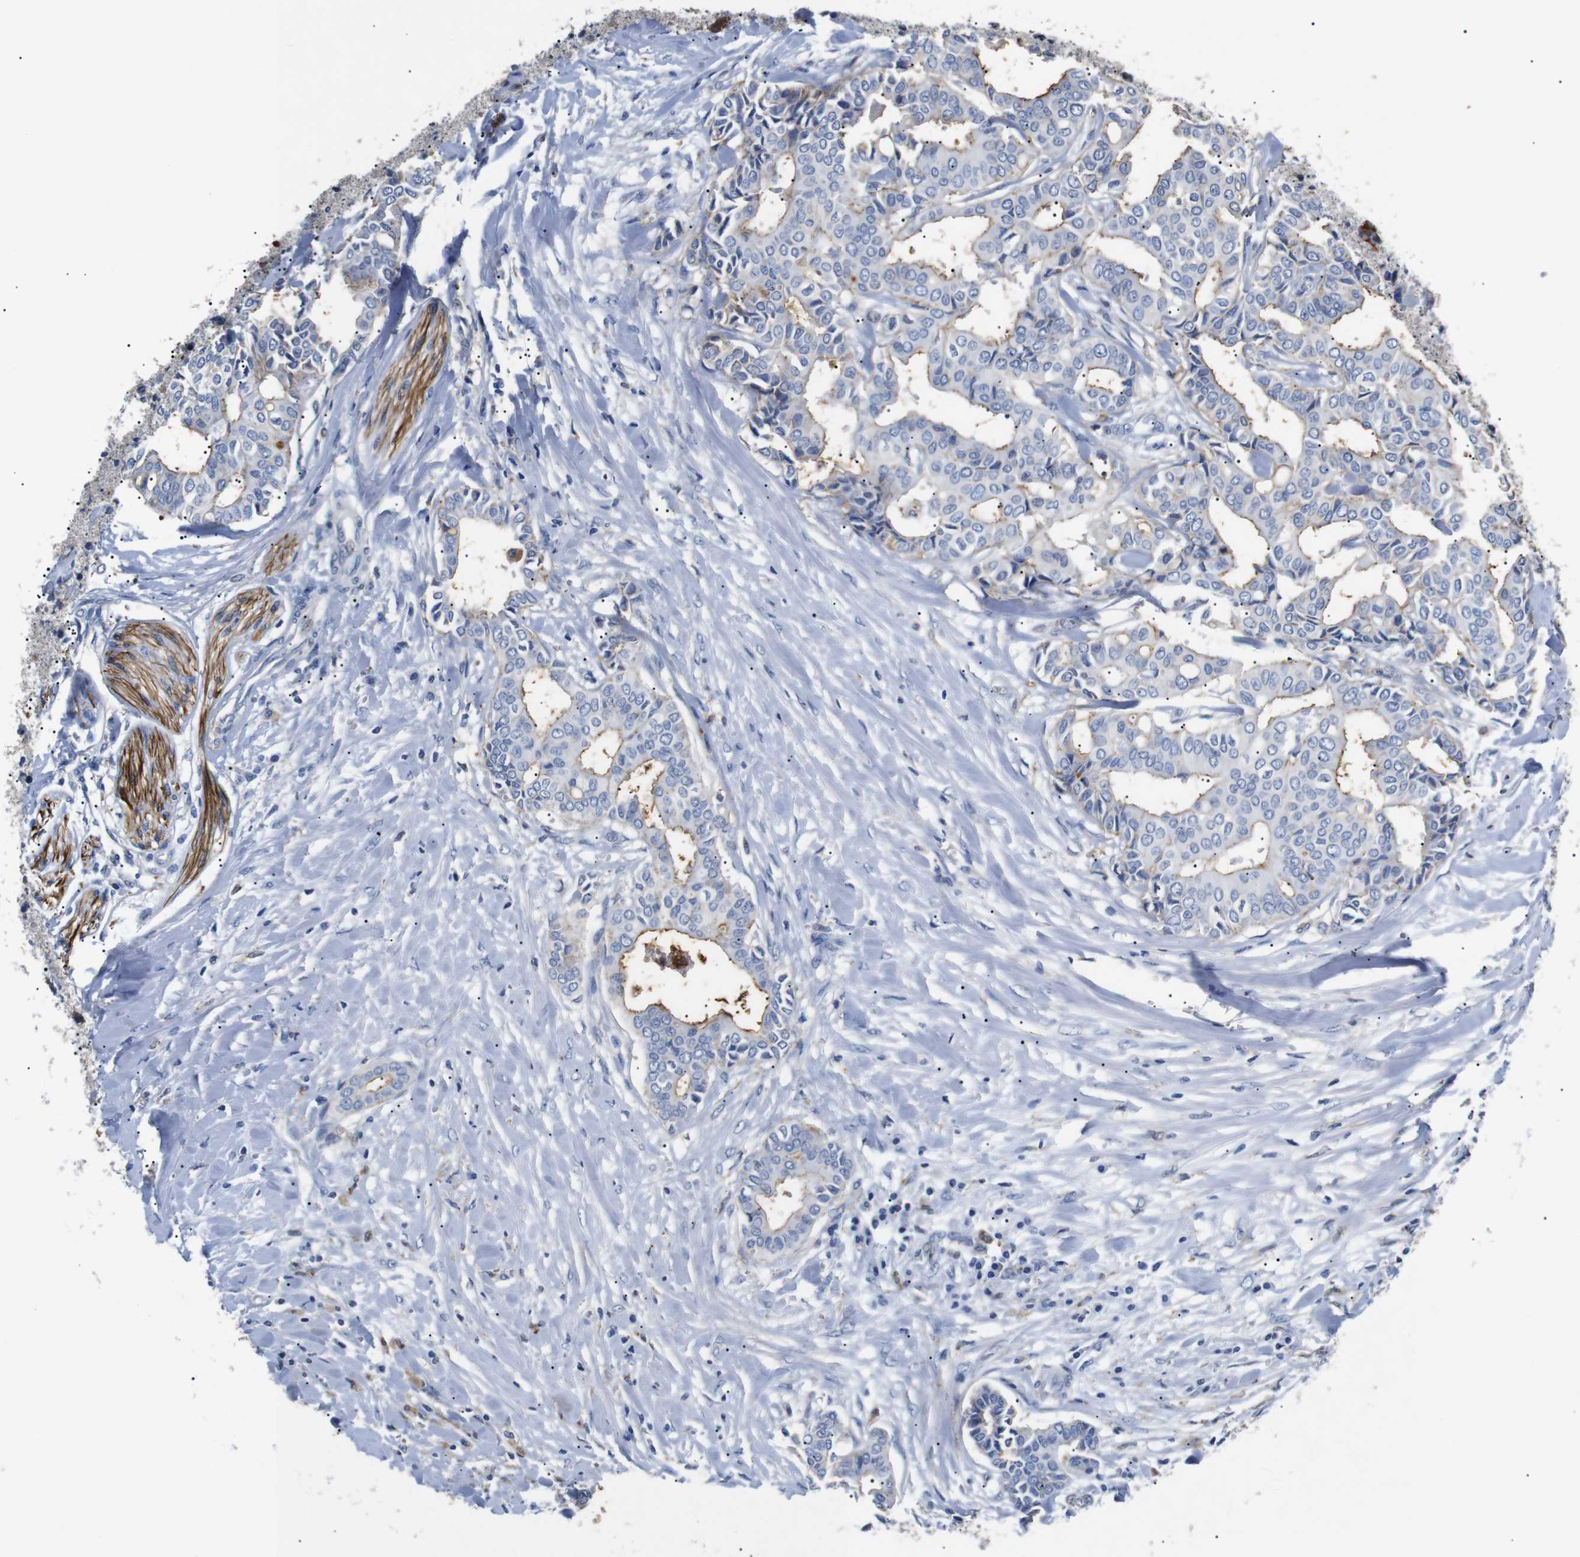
{"staining": {"intensity": "moderate", "quantity": "<25%", "location": "cytoplasmic/membranous"}, "tissue": "head and neck cancer", "cell_type": "Tumor cells", "image_type": "cancer", "snomed": [{"axis": "morphology", "description": "Adenocarcinoma, NOS"}, {"axis": "topography", "description": "Salivary gland"}, {"axis": "topography", "description": "Head-Neck"}], "caption": "Protein expression analysis of human head and neck cancer (adenocarcinoma) reveals moderate cytoplasmic/membranous positivity in about <25% of tumor cells.", "gene": "SDCBP", "patient": {"sex": "female", "age": 59}}